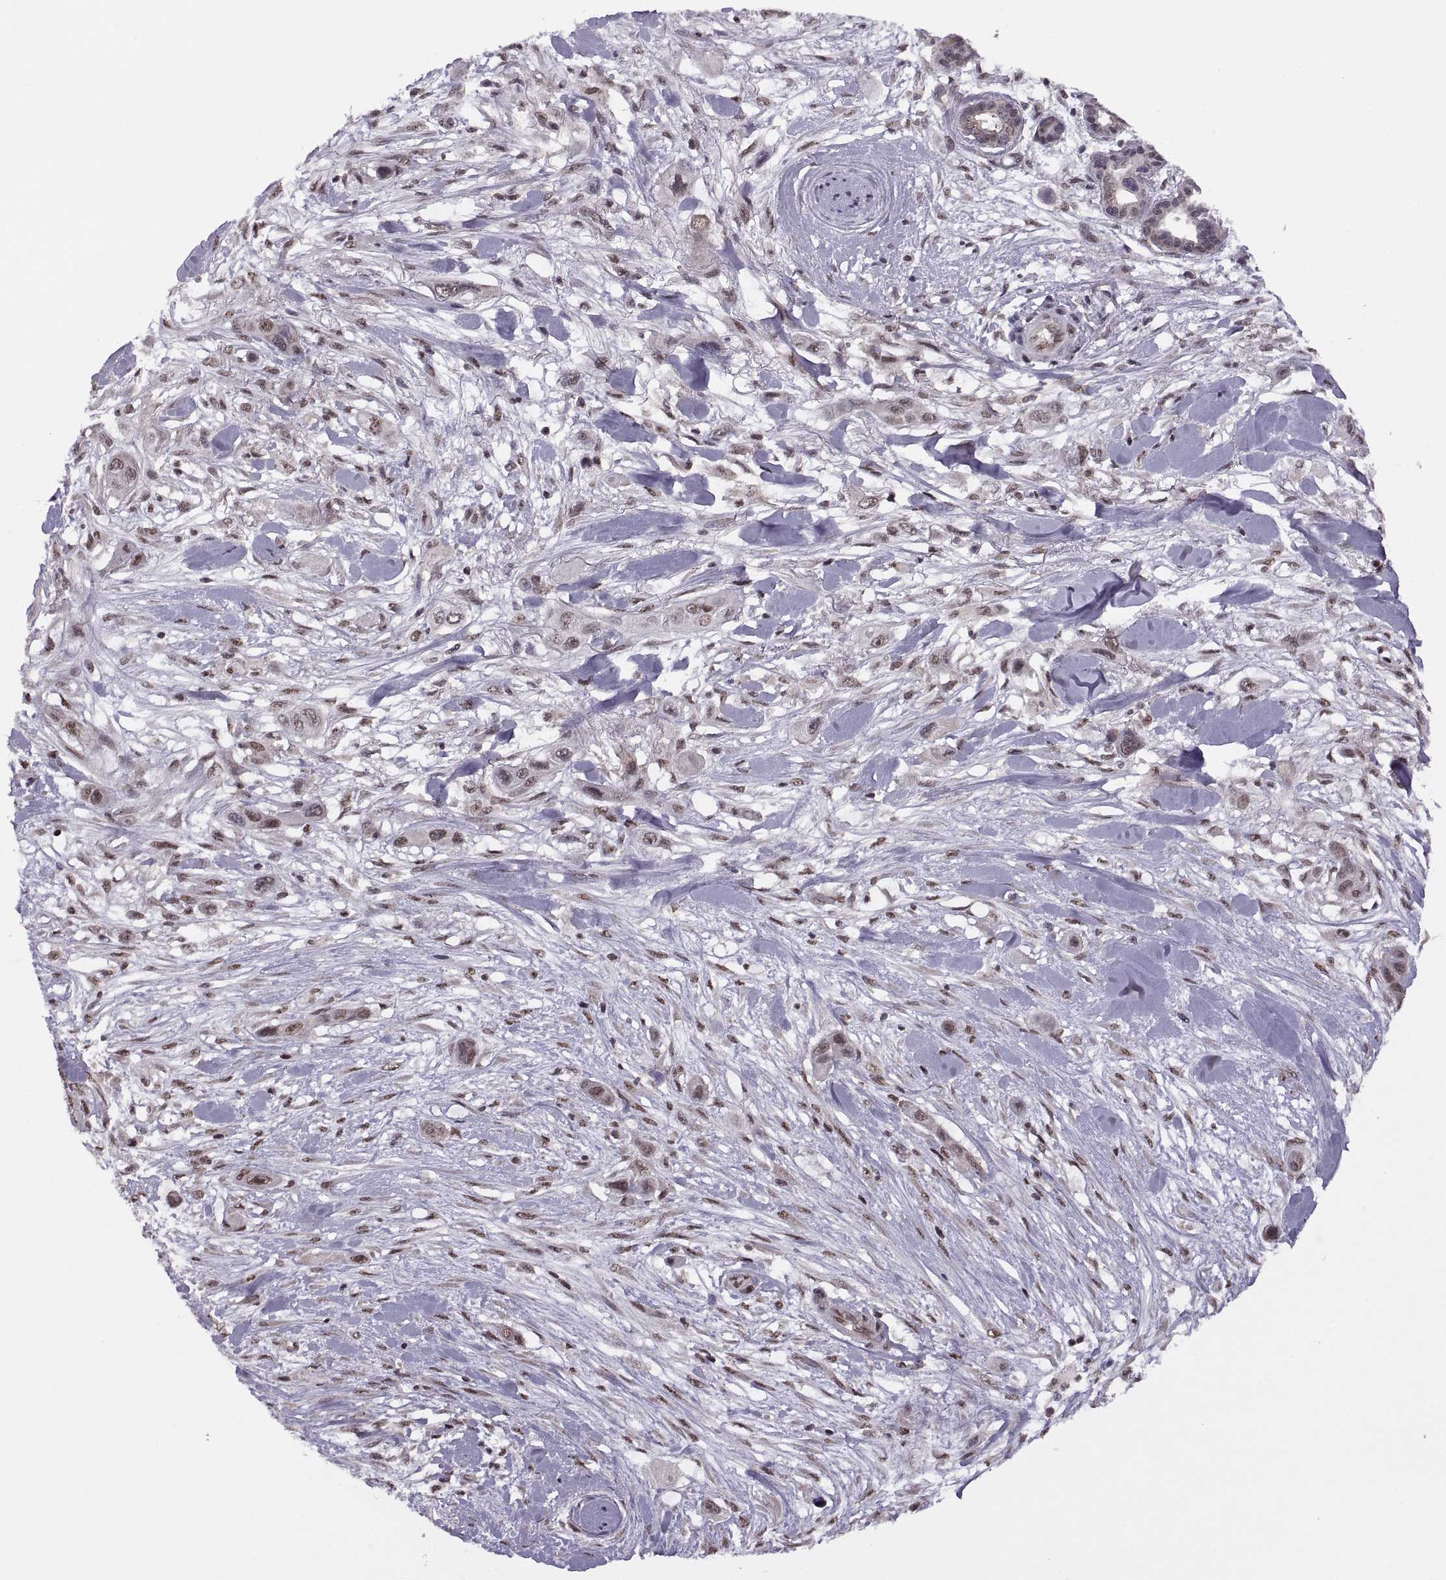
{"staining": {"intensity": "weak", "quantity": "25%-75%", "location": "nuclear"}, "tissue": "skin cancer", "cell_type": "Tumor cells", "image_type": "cancer", "snomed": [{"axis": "morphology", "description": "Squamous cell carcinoma, NOS"}, {"axis": "topography", "description": "Skin"}], "caption": "Protein staining of skin cancer tissue shows weak nuclear positivity in about 25%-75% of tumor cells. (Brightfield microscopy of DAB IHC at high magnification).", "gene": "INTS3", "patient": {"sex": "male", "age": 79}}